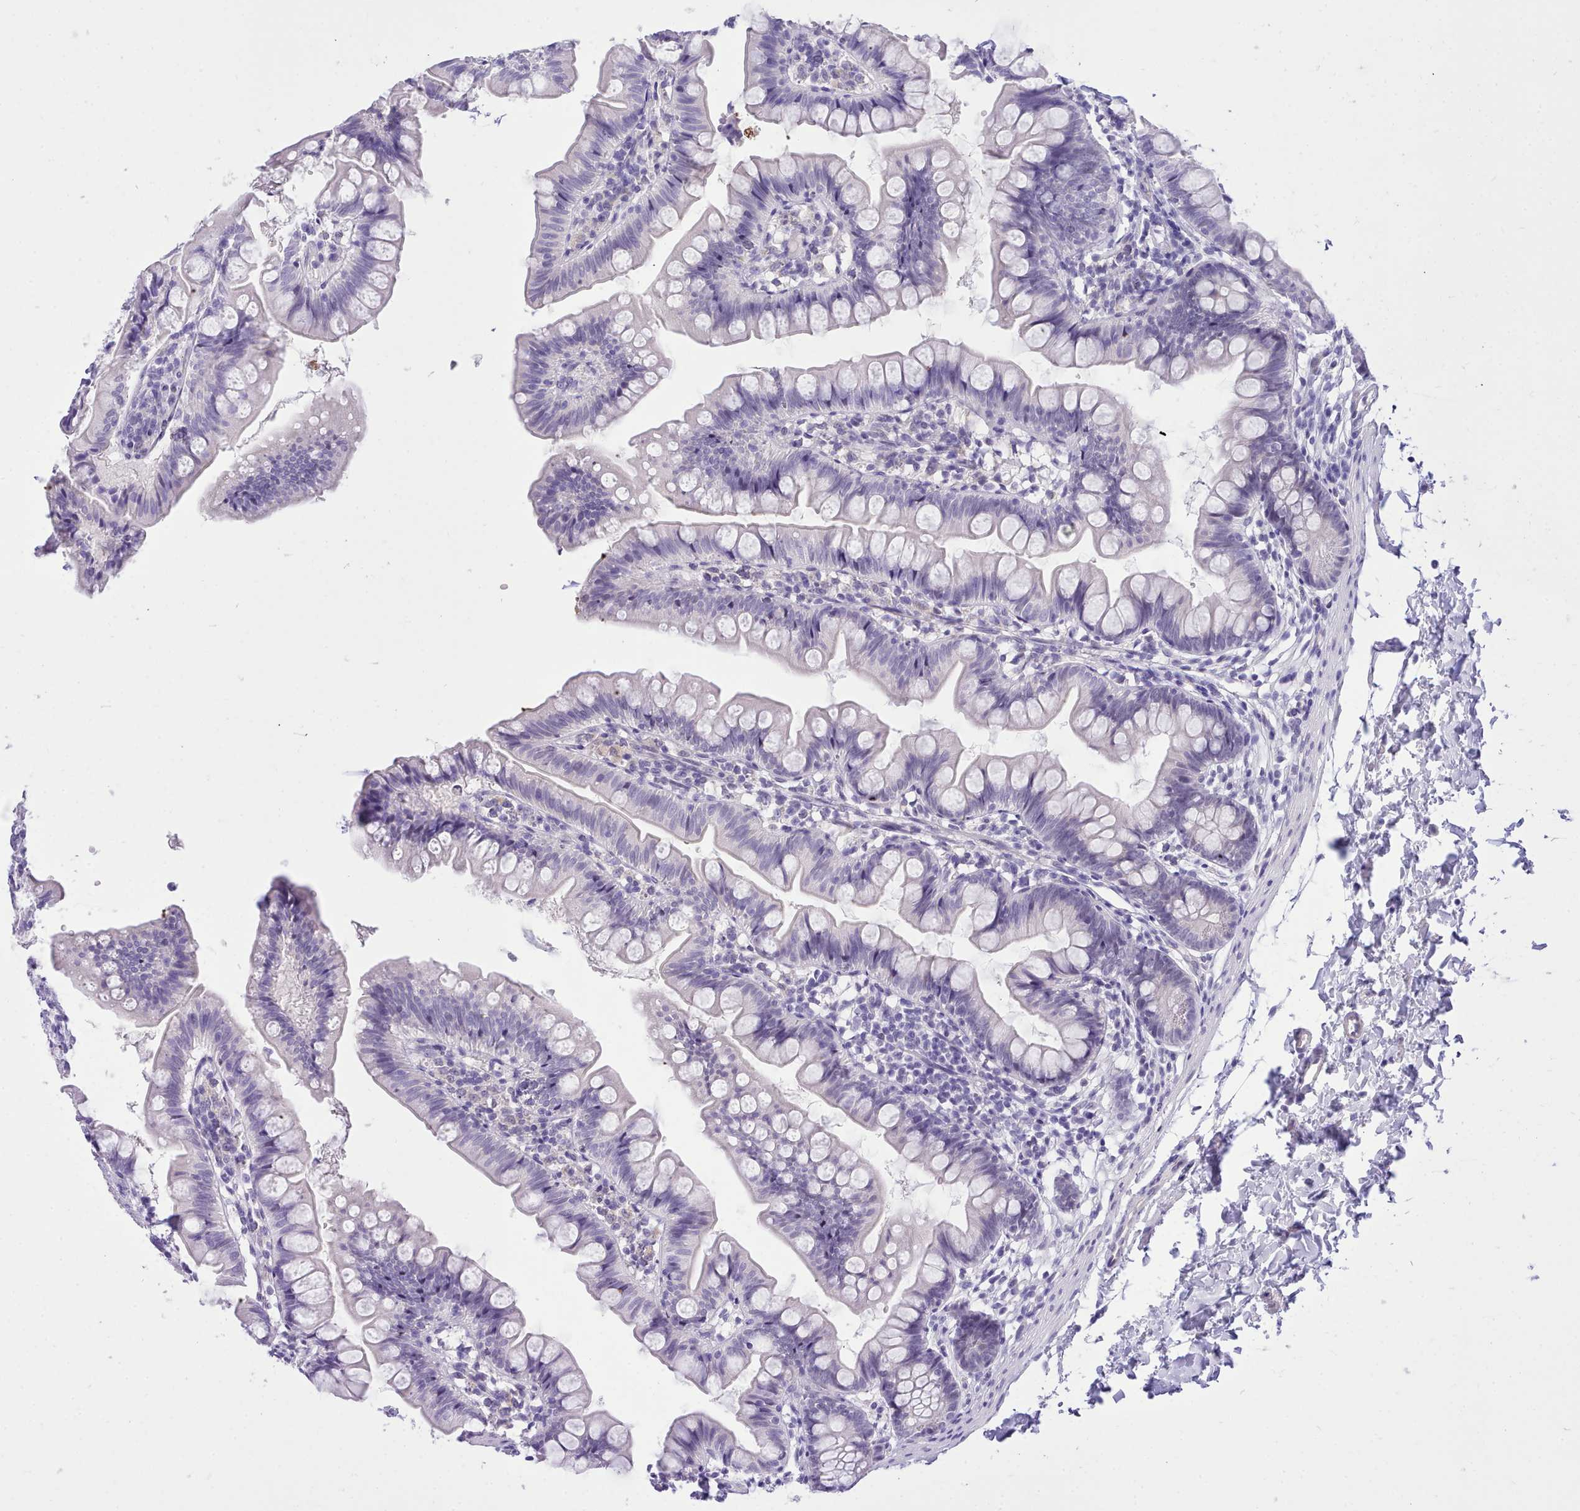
{"staining": {"intensity": "negative", "quantity": "none", "location": "none"}, "tissue": "small intestine", "cell_type": "Glandular cells", "image_type": "normal", "snomed": [{"axis": "morphology", "description": "Normal tissue, NOS"}, {"axis": "topography", "description": "Small intestine"}], "caption": "Glandular cells show no significant protein positivity in unremarkable small intestine. The staining was performed using DAB (3,3'-diaminobenzidine) to visualize the protein expression in brown, while the nuclei were stained in blue with hematoxylin (Magnification: 20x).", "gene": "LRRC37A2", "patient": {"sex": "male", "age": 7}}